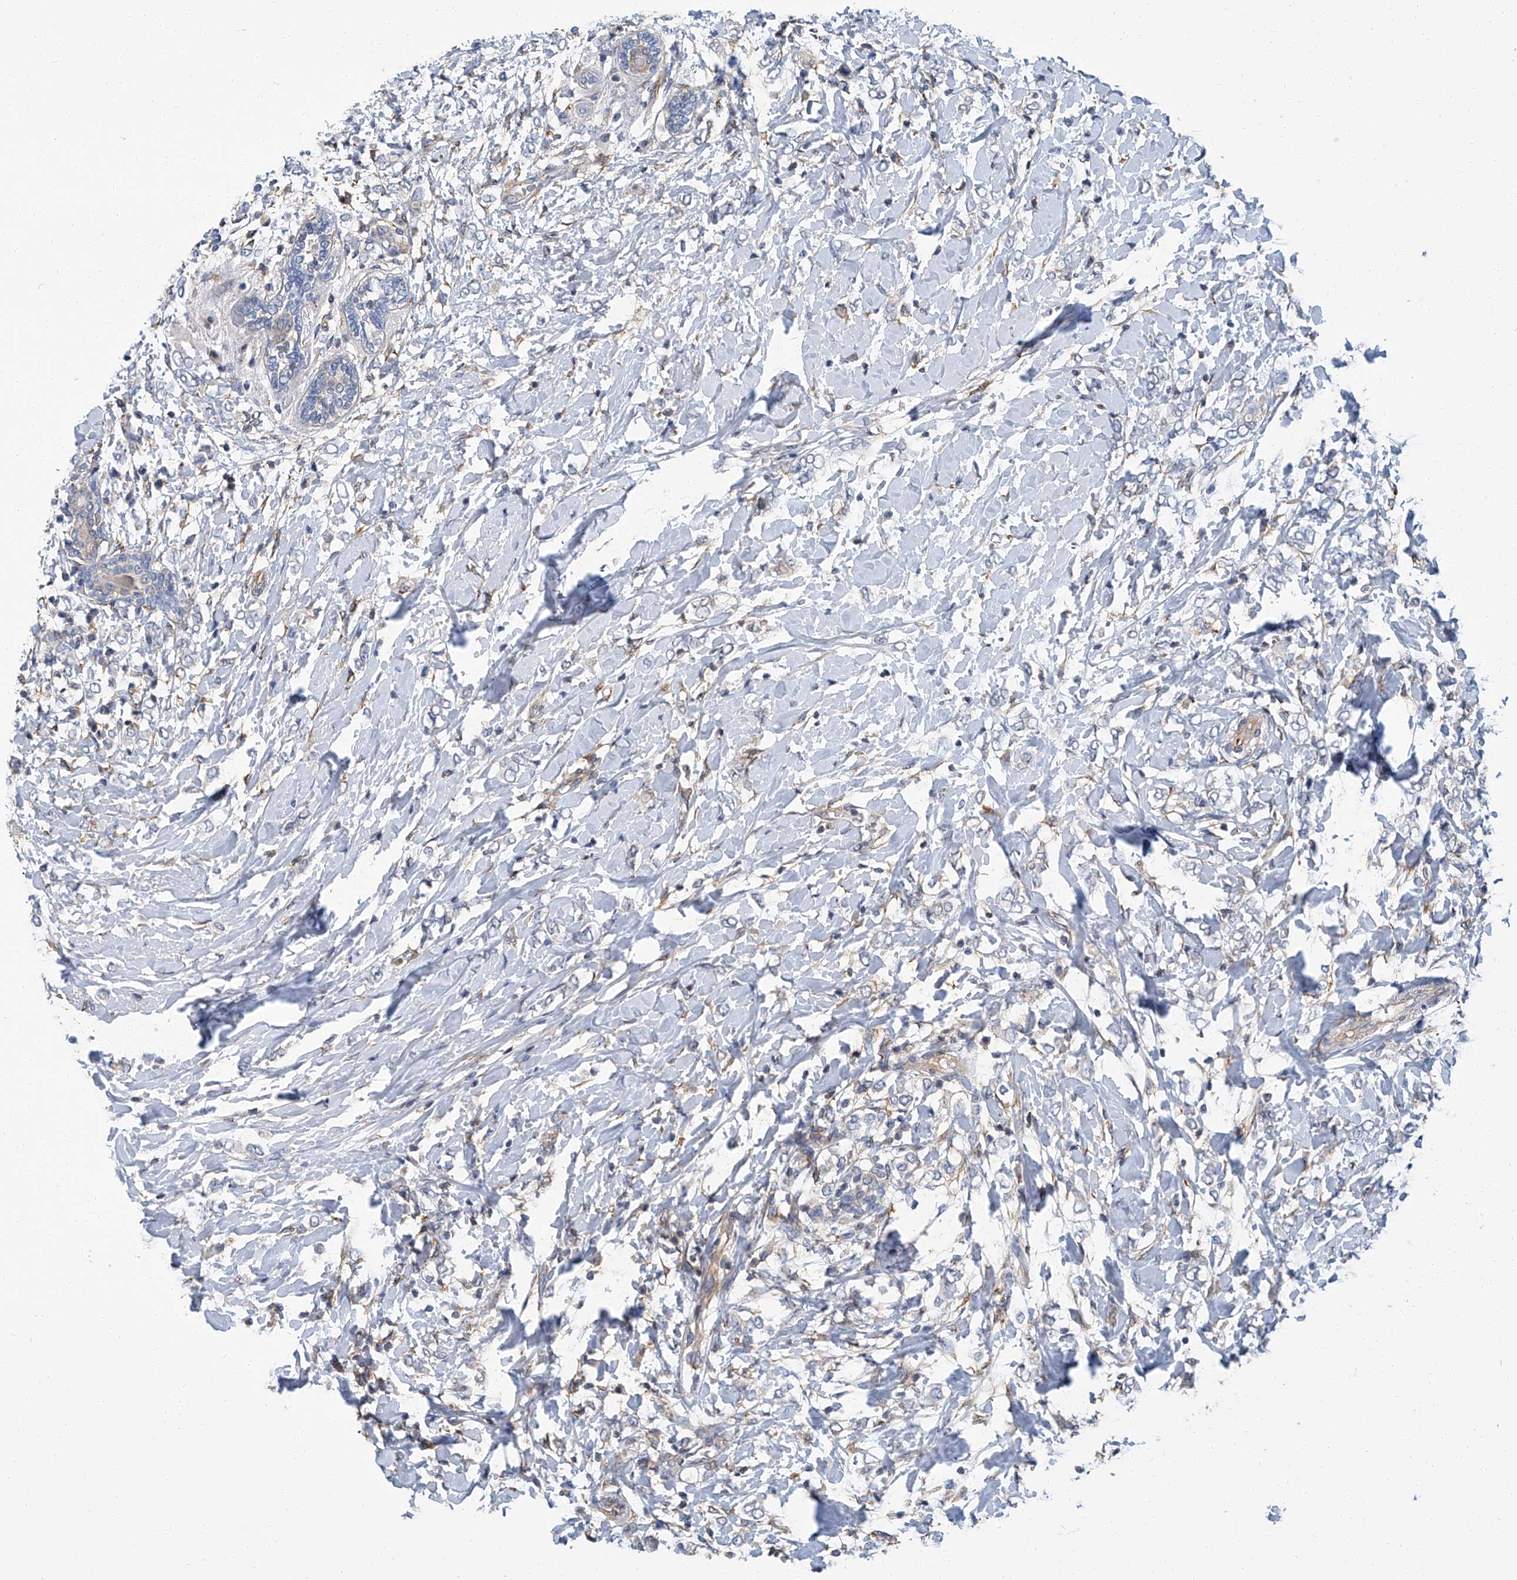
{"staining": {"intensity": "weak", "quantity": "<25%", "location": "cytoplasmic/membranous"}, "tissue": "breast cancer", "cell_type": "Tumor cells", "image_type": "cancer", "snomed": [{"axis": "morphology", "description": "Normal tissue, NOS"}, {"axis": "morphology", "description": "Lobular carcinoma"}, {"axis": "topography", "description": "Breast"}], "caption": "DAB (3,3'-diaminobenzidine) immunohistochemical staining of human breast lobular carcinoma exhibits no significant positivity in tumor cells.", "gene": "PSMB10", "patient": {"sex": "female", "age": 47}}